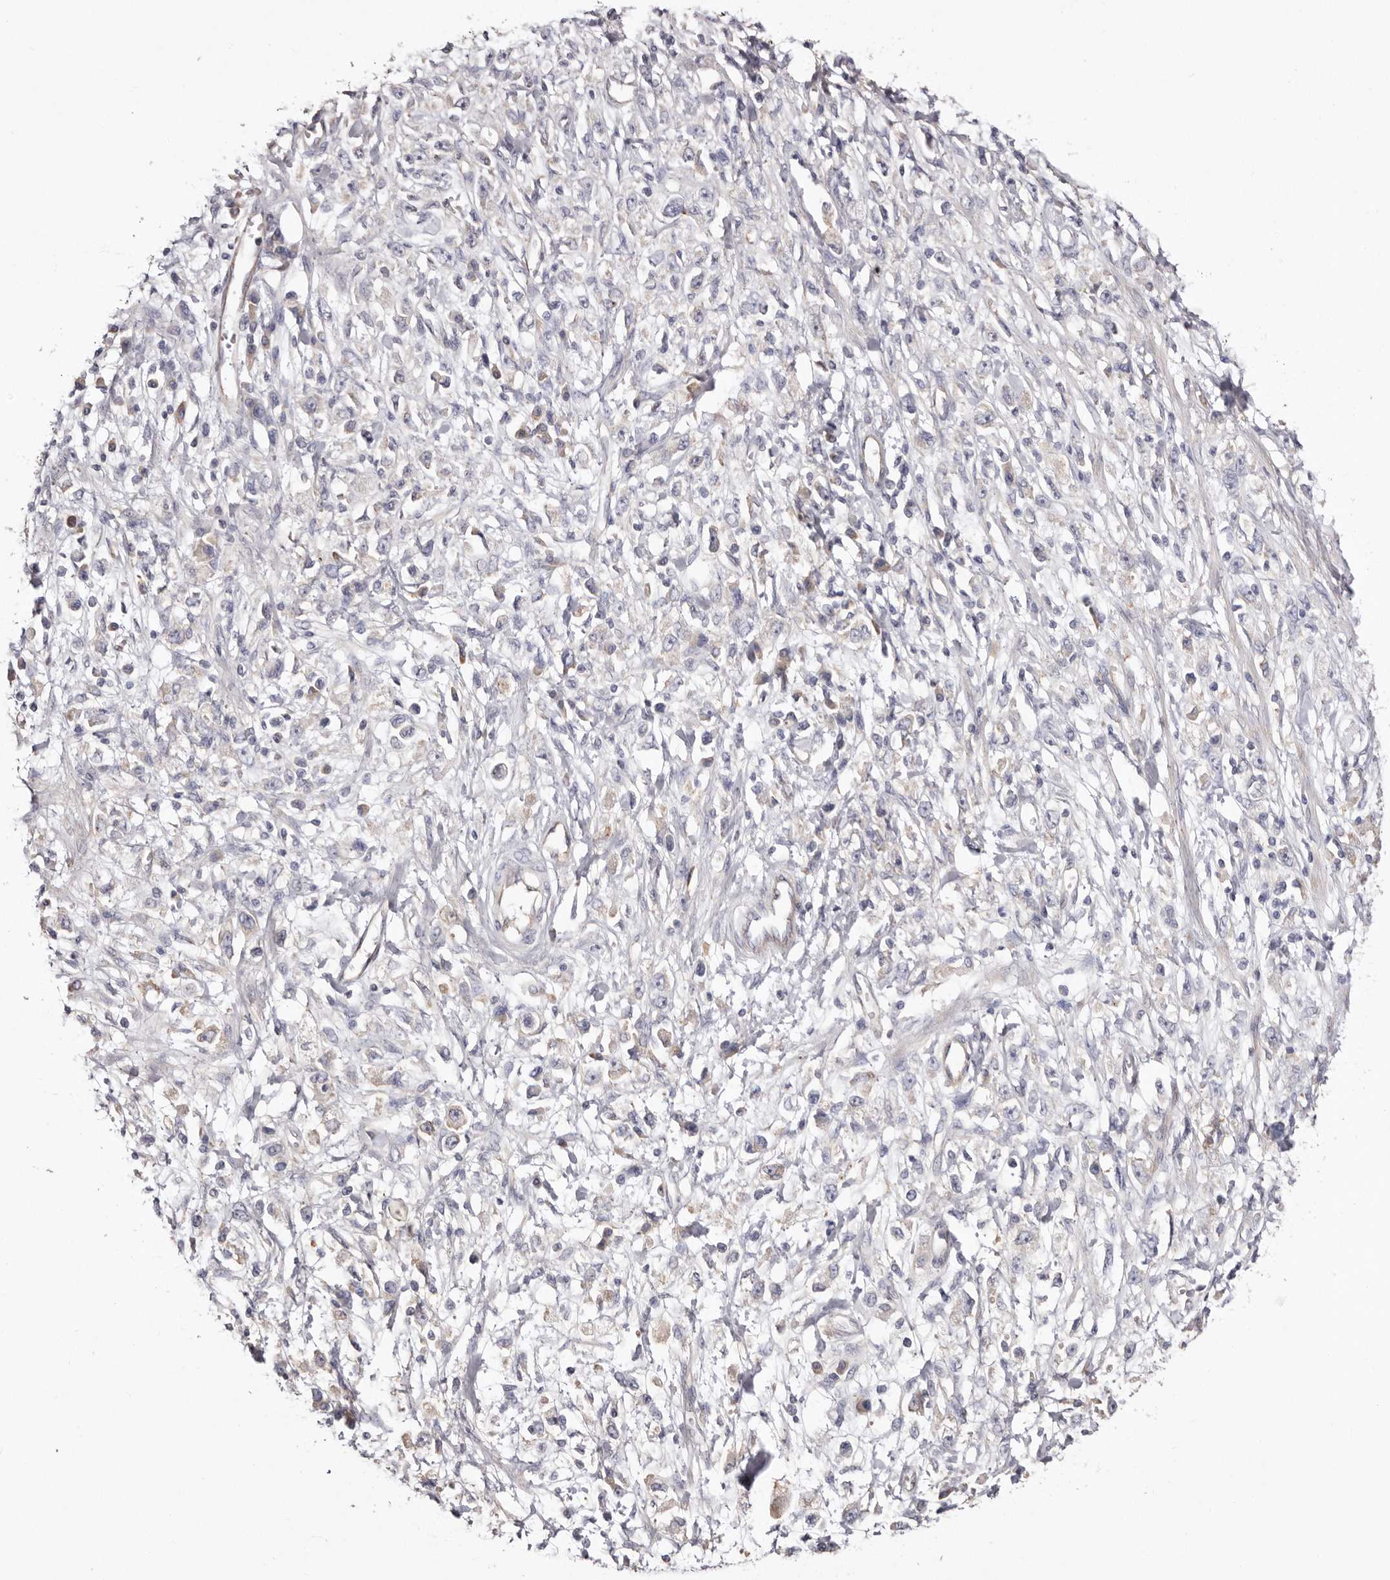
{"staining": {"intensity": "negative", "quantity": "none", "location": "none"}, "tissue": "stomach cancer", "cell_type": "Tumor cells", "image_type": "cancer", "snomed": [{"axis": "morphology", "description": "Adenocarcinoma, NOS"}, {"axis": "topography", "description": "Stomach"}], "caption": "Tumor cells show no significant protein positivity in stomach cancer (adenocarcinoma).", "gene": "FAM167B", "patient": {"sex": "female", "age": 59}}